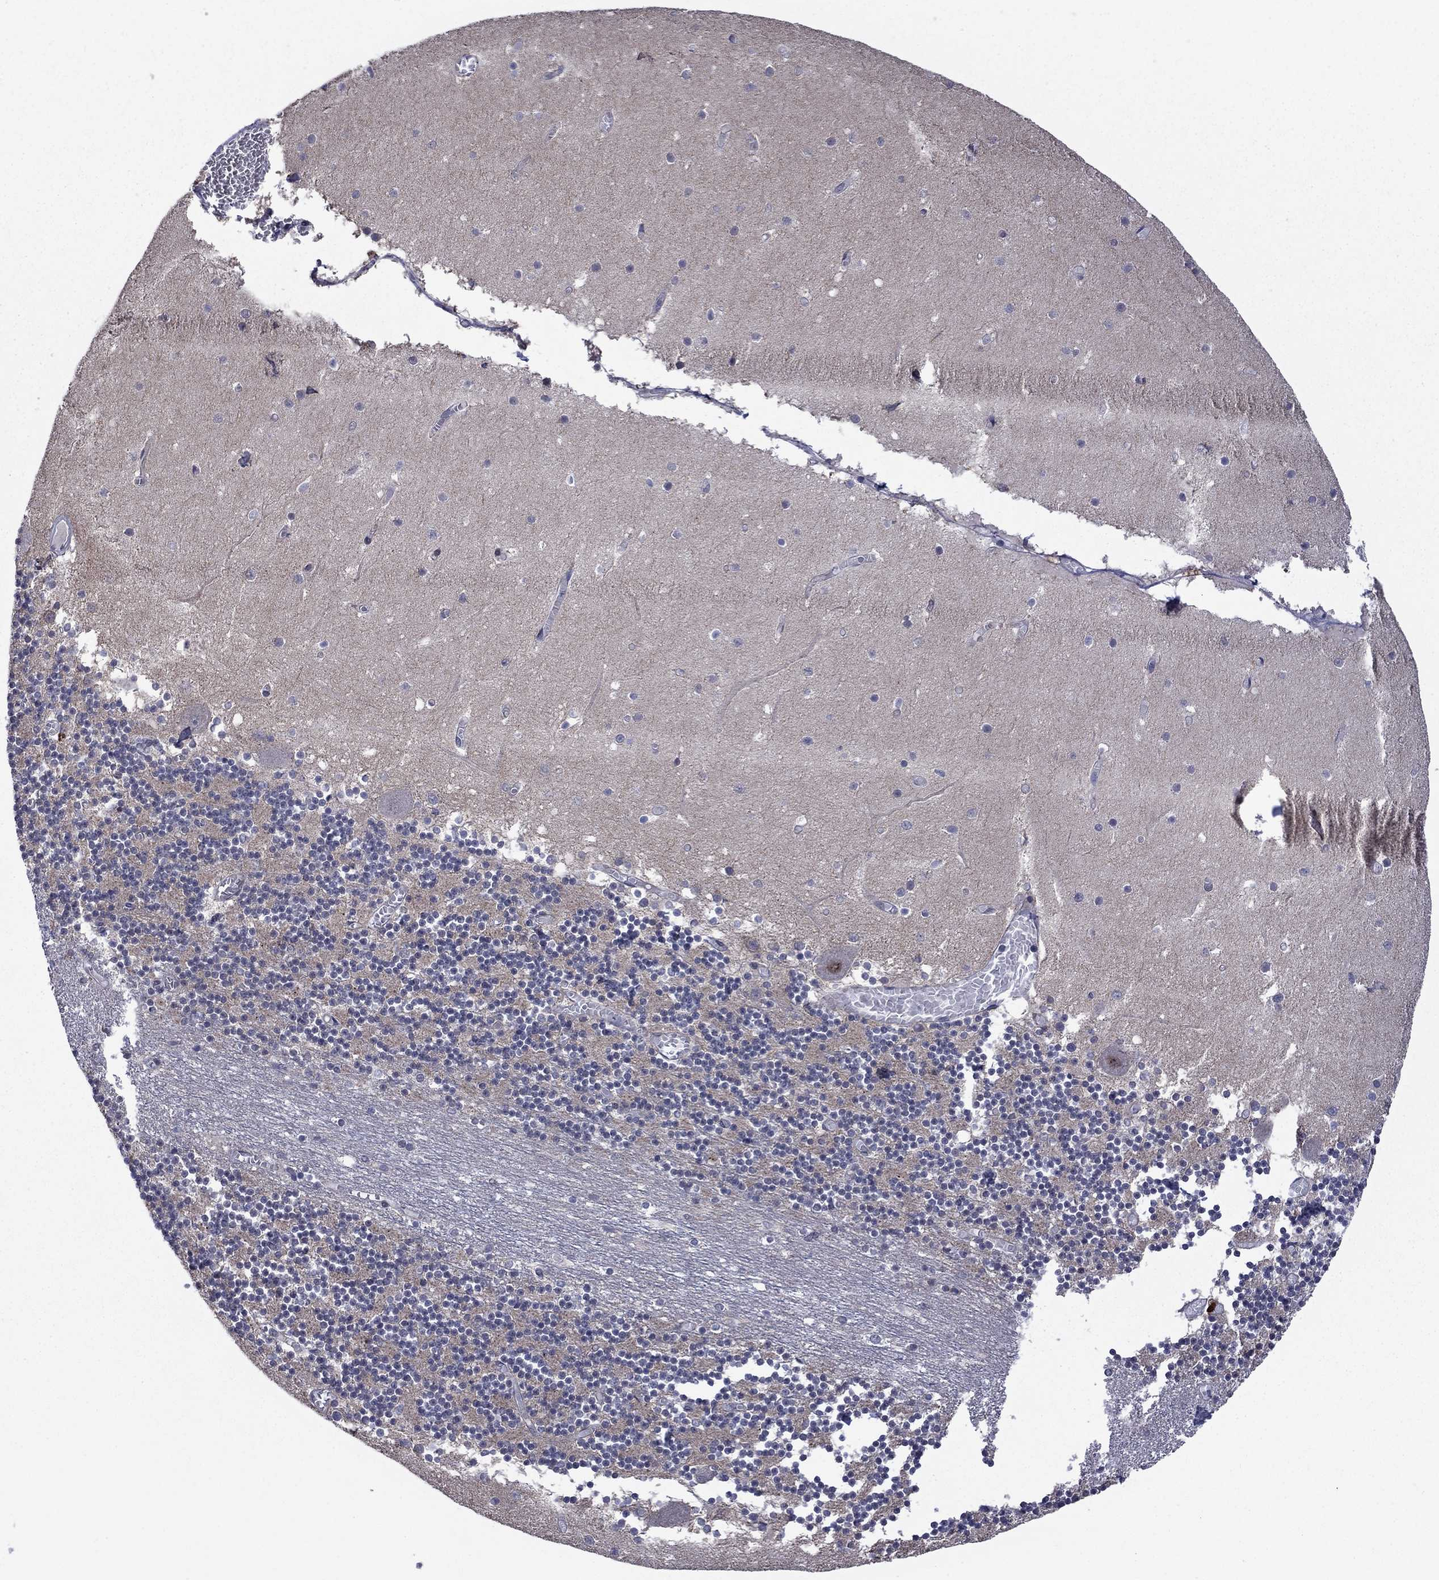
{"staining": {"intensity": "negative", "quantity": "none", "location": "none"}, "tissue": "cerebellum", "cell_type": "Cells in granular layer", "image_type": "normal", "snomed": [{"axis": "morphology", "description": "Normal tissue, NOS"}, {"axis": "topography", "description": "Cerebellum"}], "caption": "An immunohistochemistry micrograph of unremarkable cerebellum is shown. There is no staining in cells in granular layer of cerebellum. Nuclei are stained in blue.", "gene": "CDCA5", "patient": {"sex": "female", "age": 28}}